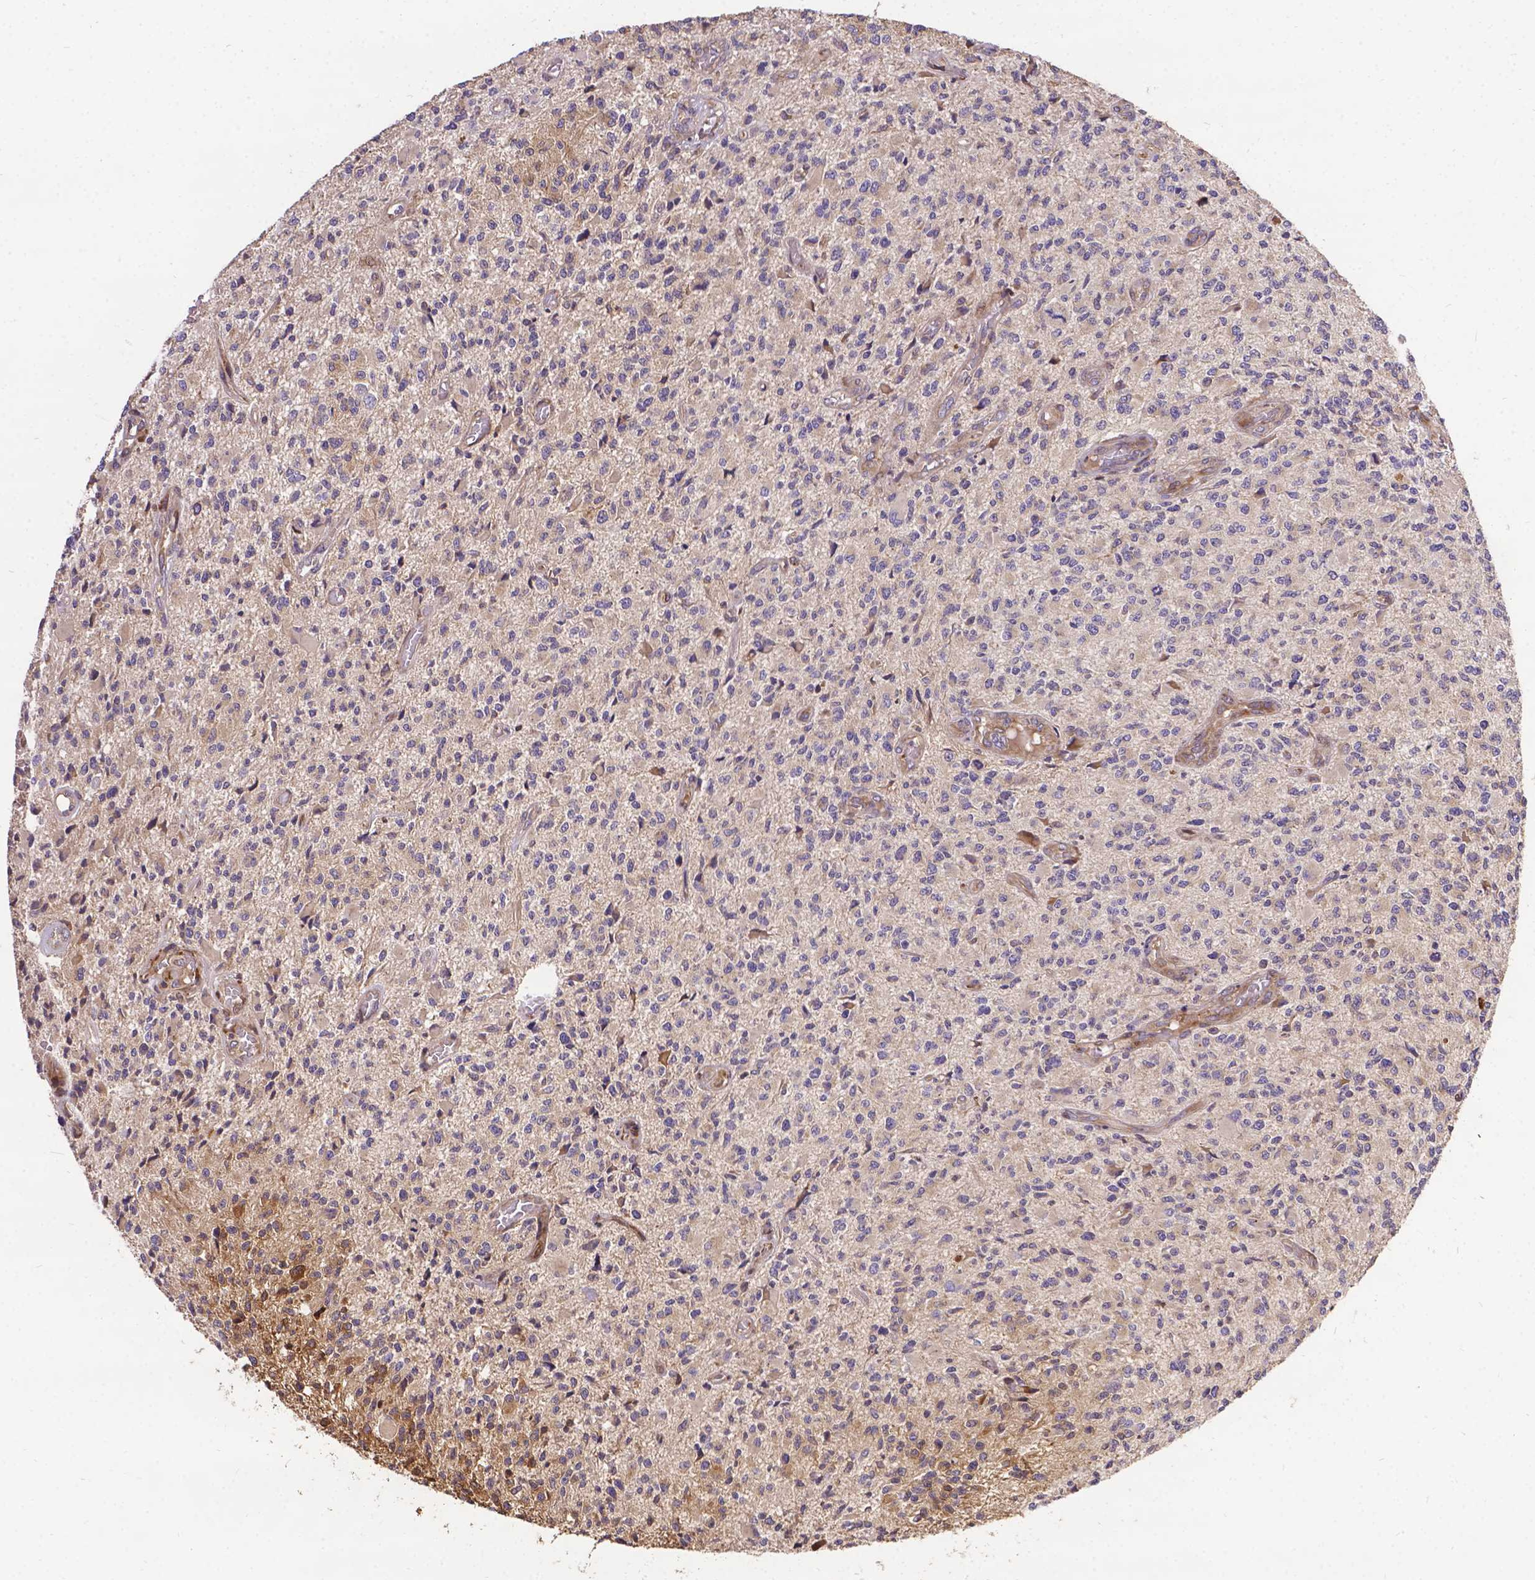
{"staining": {"intensity": "negative", "quantity": "none", "location": "none"}, "tissue": "glioma", "cell_type": "Tumor cells", "image_type": "cancer", "snomed": [{"axis": "morphology", "description": "Glioma, malignant, High grade"}, {"axis": "topography", "description": "Brain"}], "caption": "There is no significant staining in tumor cells of malignant glioma (high-grade).", "gene": "DENND6A", "patient": {"sex": "female", "age": 63}}